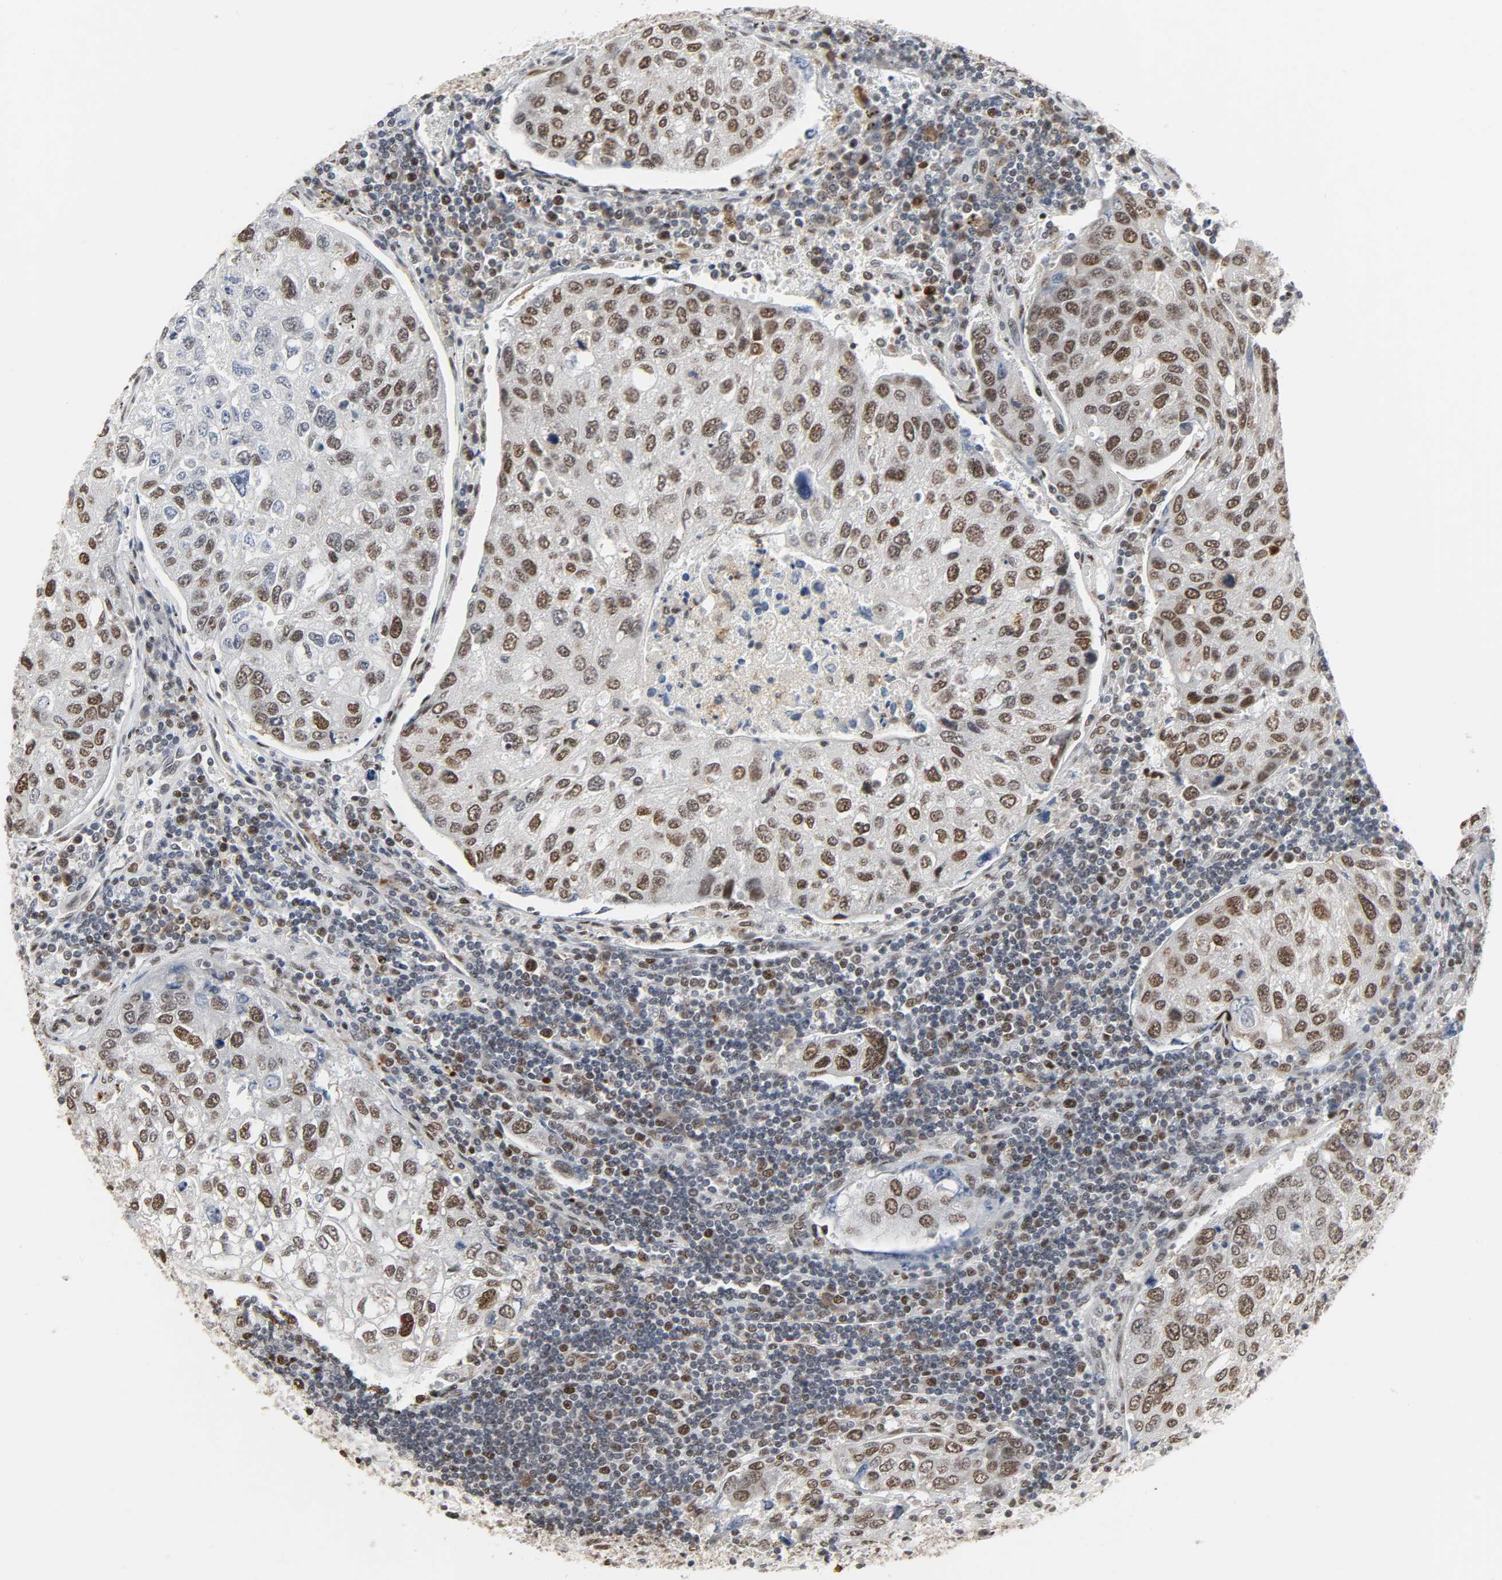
{"staining": {"intensity": "moderate", "quantity": ">75%", "location": "nuclear"}, "tissue": "urothelial cancer", "cell_type": "Tumor cells", "image_type": "cancer", "snomed": [{"axis": "morphology", "description": "Urothelial carcinoma, High grade"}, {"axis": "topography", "description": "Lymph node"}, {"axis": "topography", "description": "Urinary bladder"}], "caption": "Approximately >75% of tumor cells in urothelial carcinoma (high-grade) display moderate nuclear protein positivity as visualized by brown immunohistochemical staining.", "gene": "DAZAP1", "patient": {"sex": "male", "age": 51}}